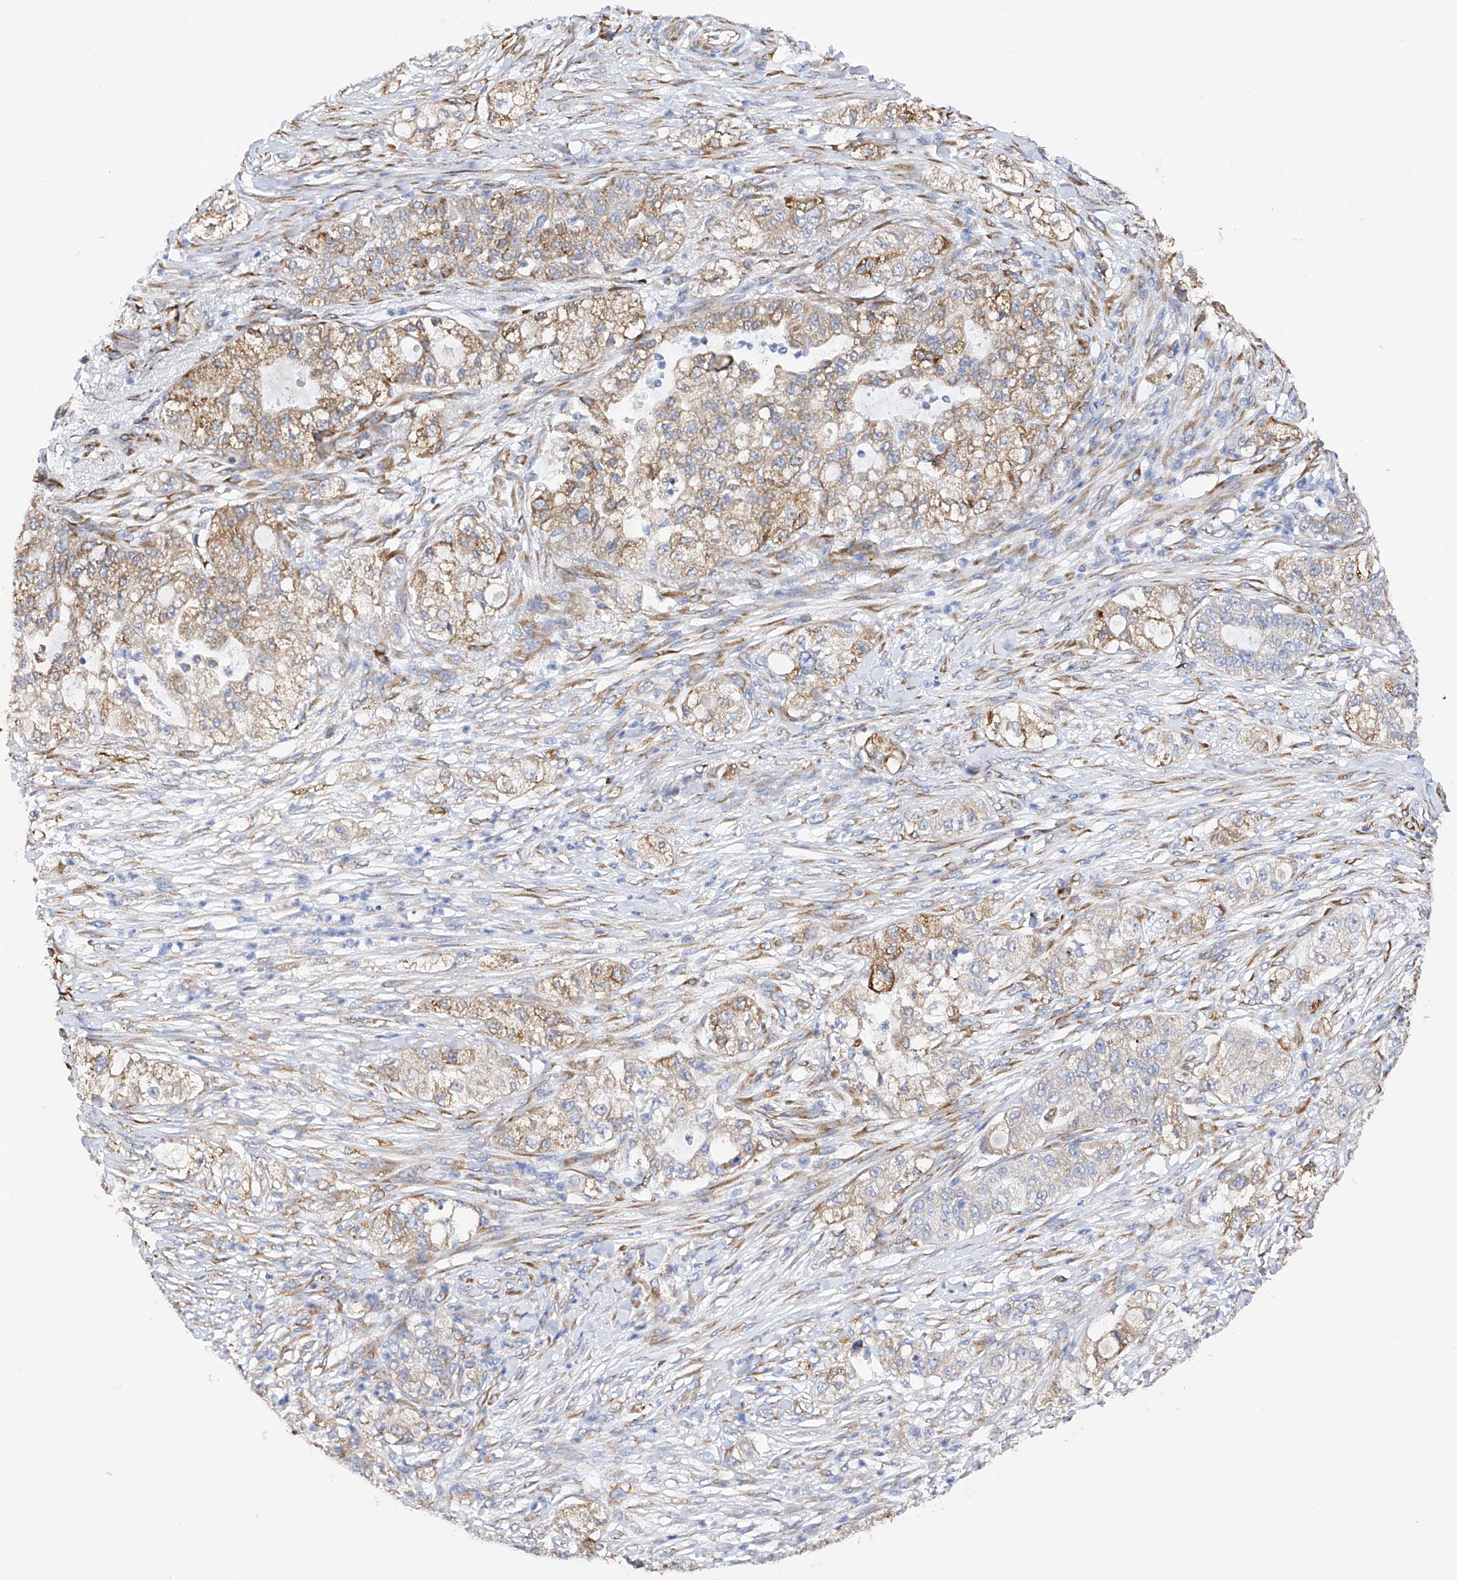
{"staining": {"intensity": "weak", "quantity": "25%-75%", "location": "cytoplasmic/membranous"}, "tissue": "pancreatic cancer", "cell_type": "Tumor cells", "image_type": "cancer", "snomed": [{"axis": "morphology", "description": "Adenocarcinoma, NOS"}, {"axis": "topography", "description": "Pancreas"}], "caption": "Immunohistochemistry of pancreatic adenocarcinoma reveals low levels of weak cytoplasmic/membranous expression in approximately 25%-75% of tumor cells. The staining was performed using DAB (3,3'-diaminobenzidine) to visualize the protein expression in brown, while the nuclei were stained in blue with hematoxylin (Magnification: 20x).", "gene": "PDIA5", "patient": {"sex": "female", "age": 78}}